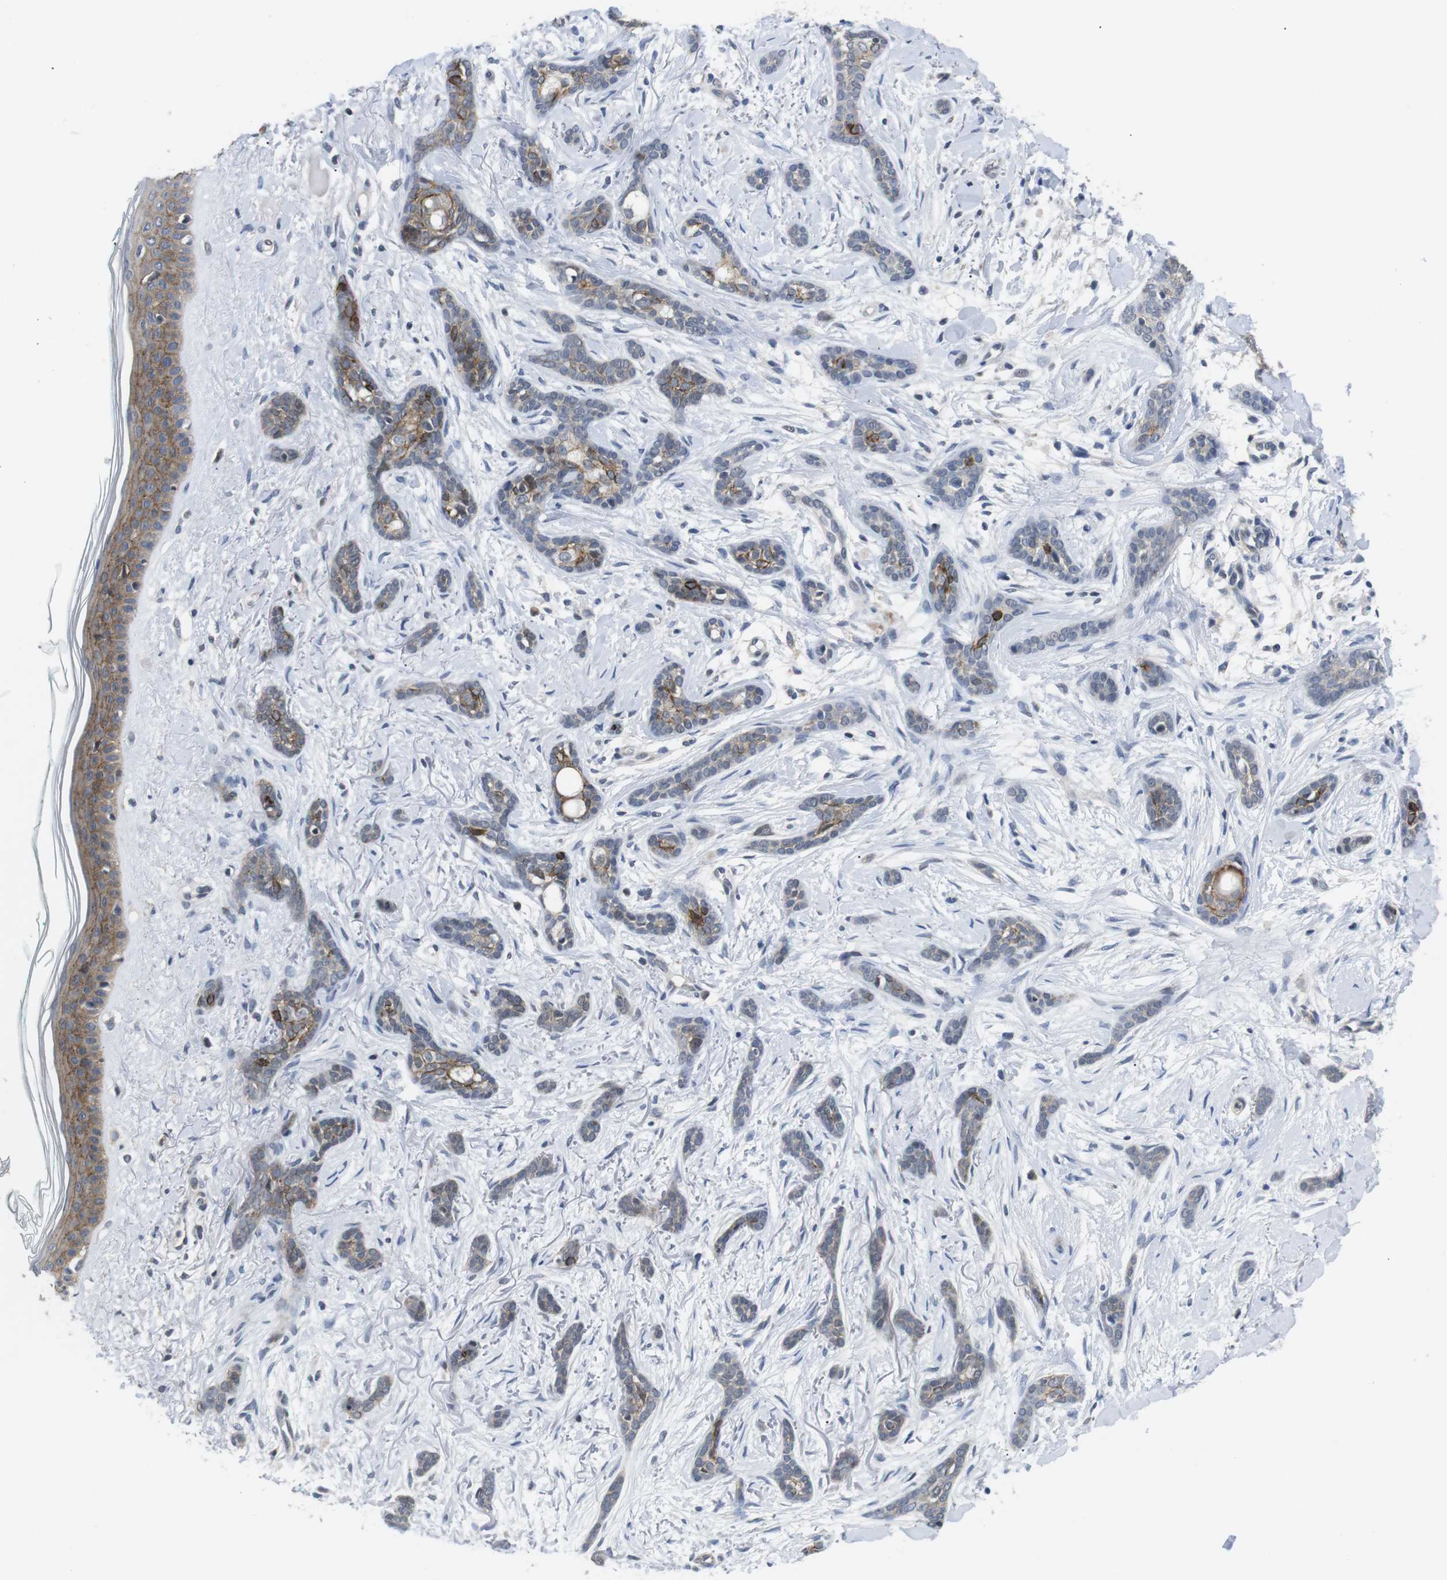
{"staining": {"intensity": "moderate", "quantity": ">75%", "location": "cytoplasmic/membranous"}, "tissue": "skin cancer", "cell_type": "Tumor cells", "image_type": "cancer", "snomed": [{"axis": "morphology", "description": "Basal cell carcinoma"}, {"axis": "morphology", "description": "Adnexal tumor, benign"}, {"axis": "topography", "description": "Skin"}], "caption": "A medium amount of moderate cytoplasmic/membranous expression is appreciated in approximately >75% of tumor cells in benign adnexal tumor (skin) tissue.", "gene": "NECTIN1", "patient": {"sex": "female", "age": 42}}